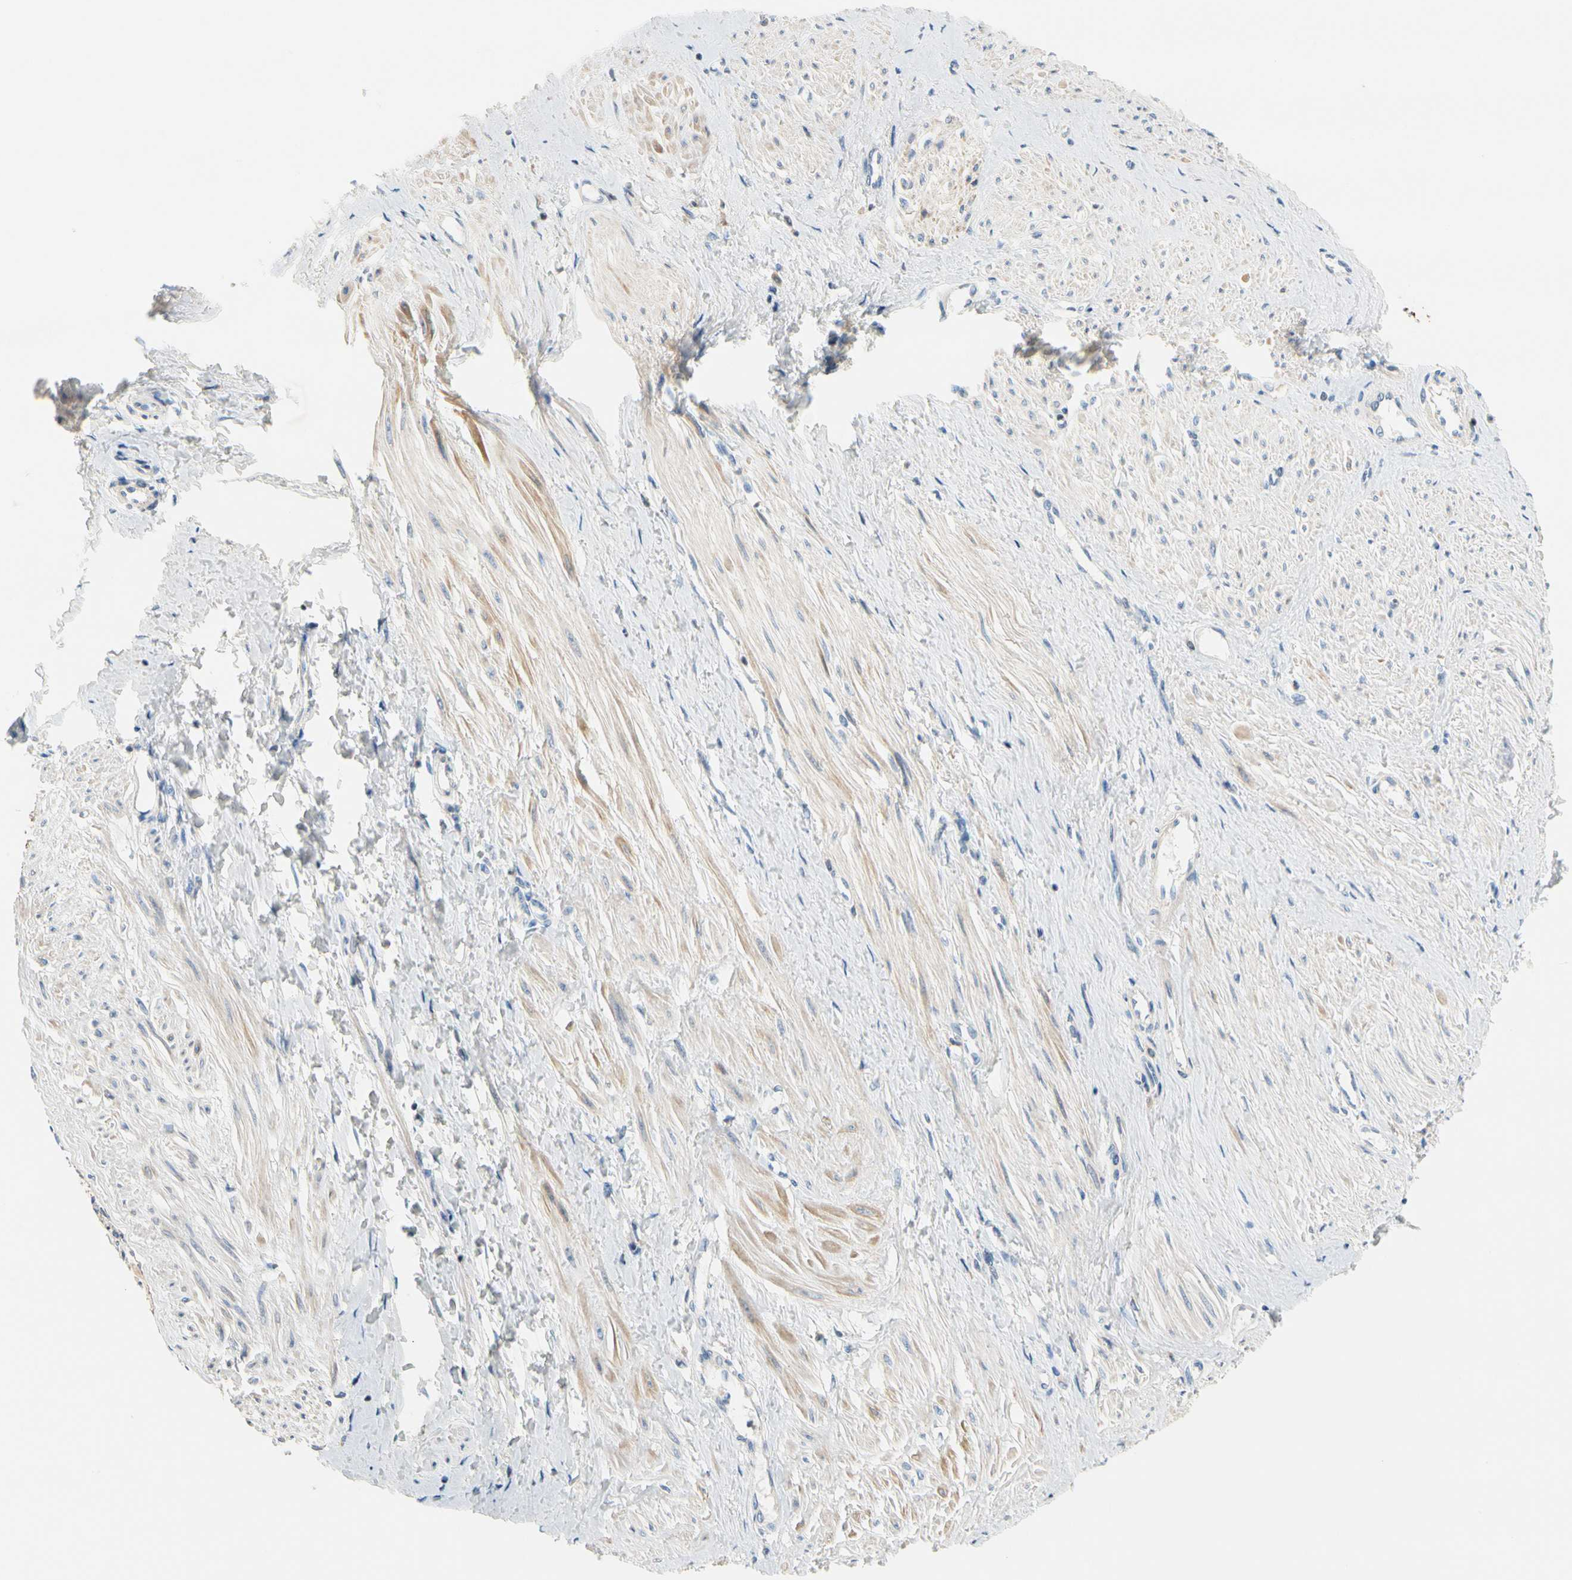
{"staining": {"intensity": "weak", "quantity": "<25%", "location": "cytoplasmic/membranous"}, "tissue": "smooth muscle", "cell_type": "Smooth muscle cells", "image_type": "normal", "snomed": [{"axis": "morphology", "description": "Normal tissue, NOS"}, {"axis": "topography", "description": "Smooth muscle"}, {"axis": "topography", "description": "Uterus"}], "caption": "High magnification brightfield microscopy of normal smooth muscle stained with DAB (3,3'-diaminobenzidine) (brown) and counterstained with hematoxylin (blue): smooth muscle cells show no significant positivity. (DAB (3,3'-diaminobenzidine) IHC visualized using brightfield microscopy, high magnification).", "gene": "SP140", "patient": {"sex": "female", "age": 39}}